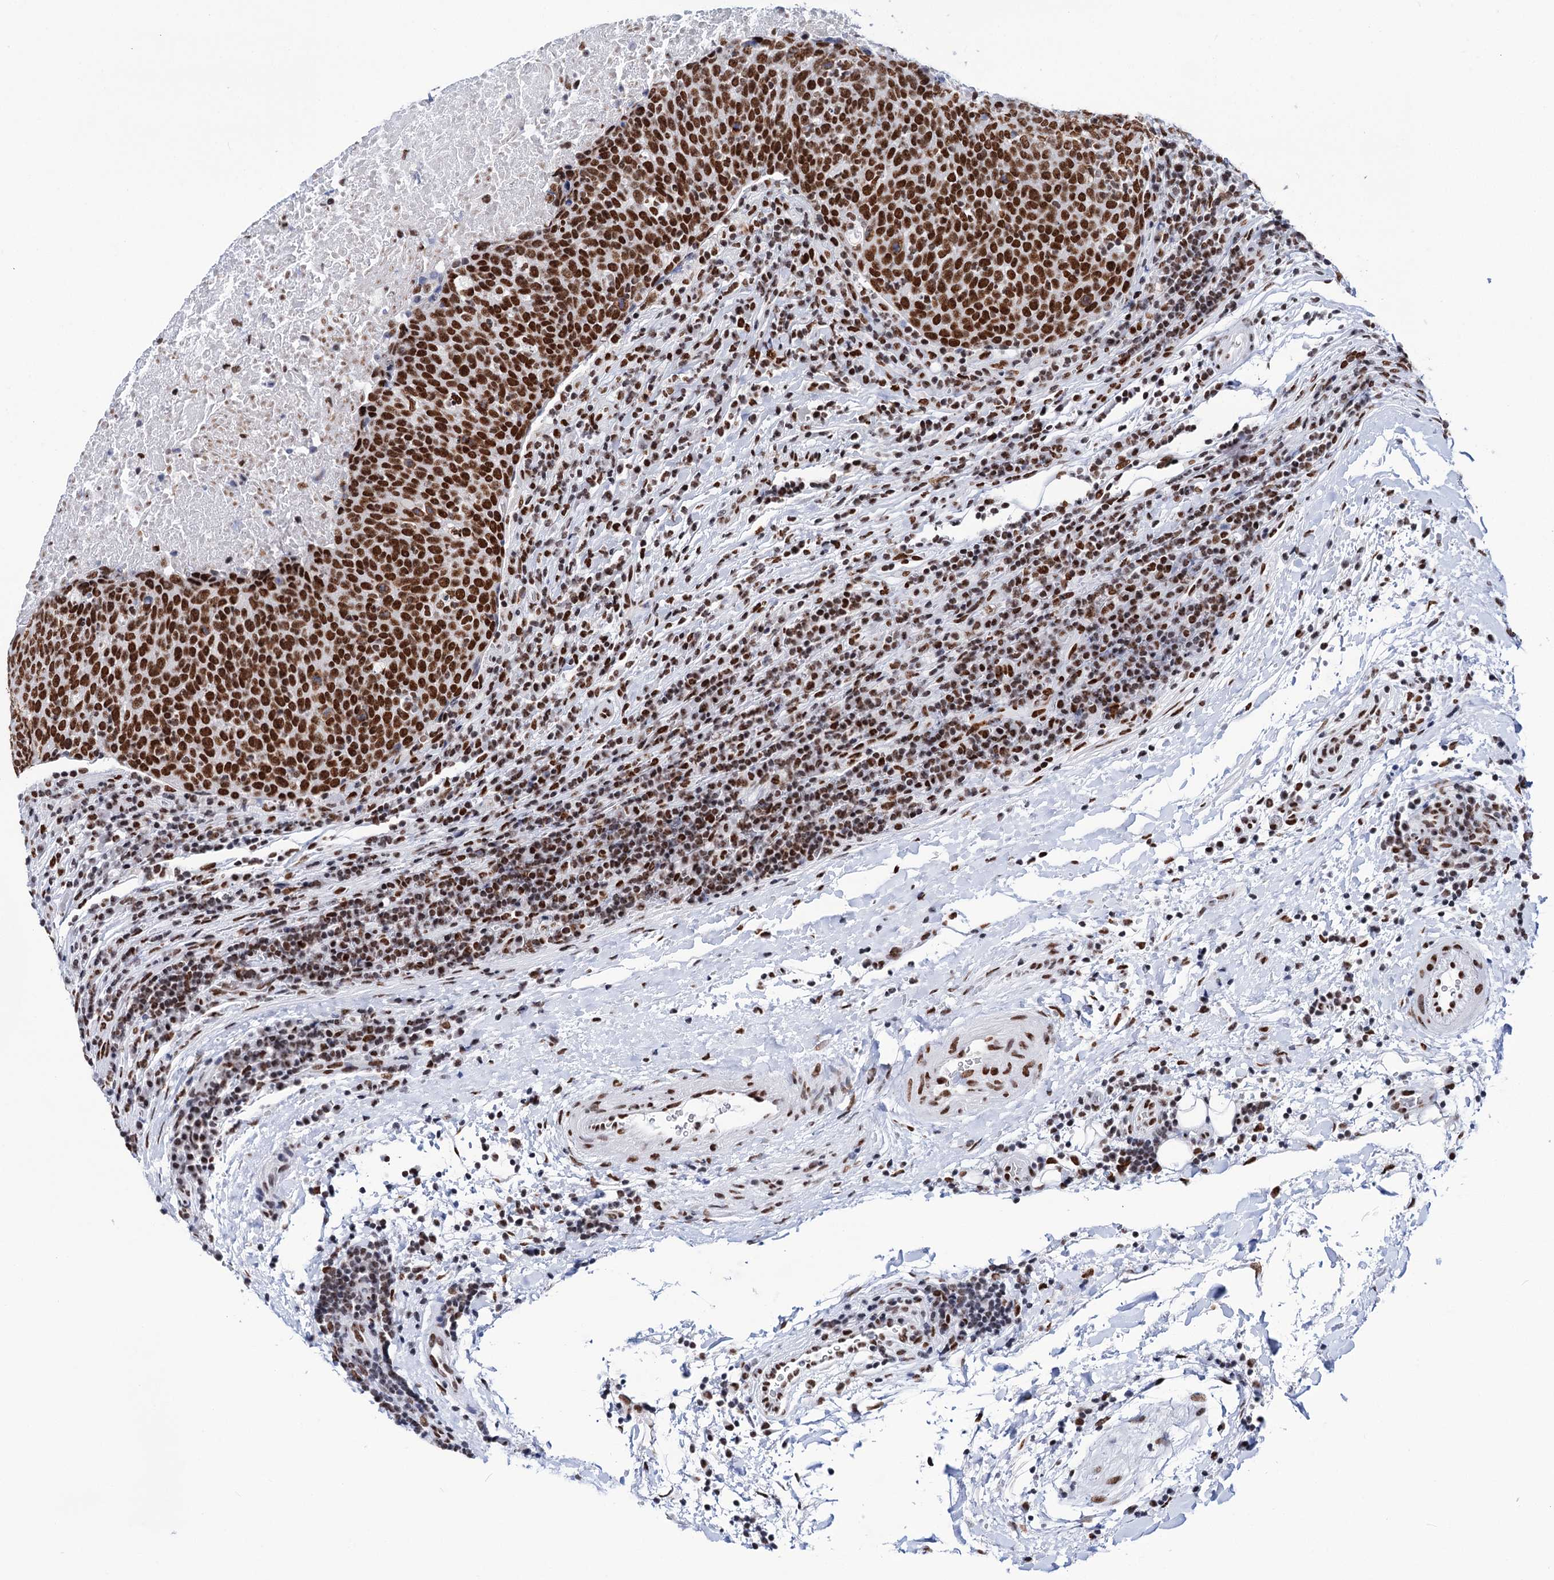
{"staining": {"intensity": "strong", "quantity": ">75%", "location": "nuclear"}, "tissue": "head and neck cancer", "cell_type": "Tumor cells", "image_type": "cancer", "snomed": [{"axis": "morphology", "description": "Squamous cell carcinoma, NOS"}, {"axis": "morphology", "description": "Squamous cell carcinoma, metastatic, NOS"}, {"axis": "topography", "description": "Lymph node"}, {"axis": "topography", "description": "Head-Neck"}], "caption": "Brown immunohistochemical staining in human metastatic squamous cell carcinoma (head and neck) exhibits strong nuclear expression in about >75% of tumor cells. (DAB (3,3'-diaminobenzidine) IHC, brown staining for protein, blue staining for nuclei).", "gene": "MATR3", "patient": {"sex": "male", "age": 62}}